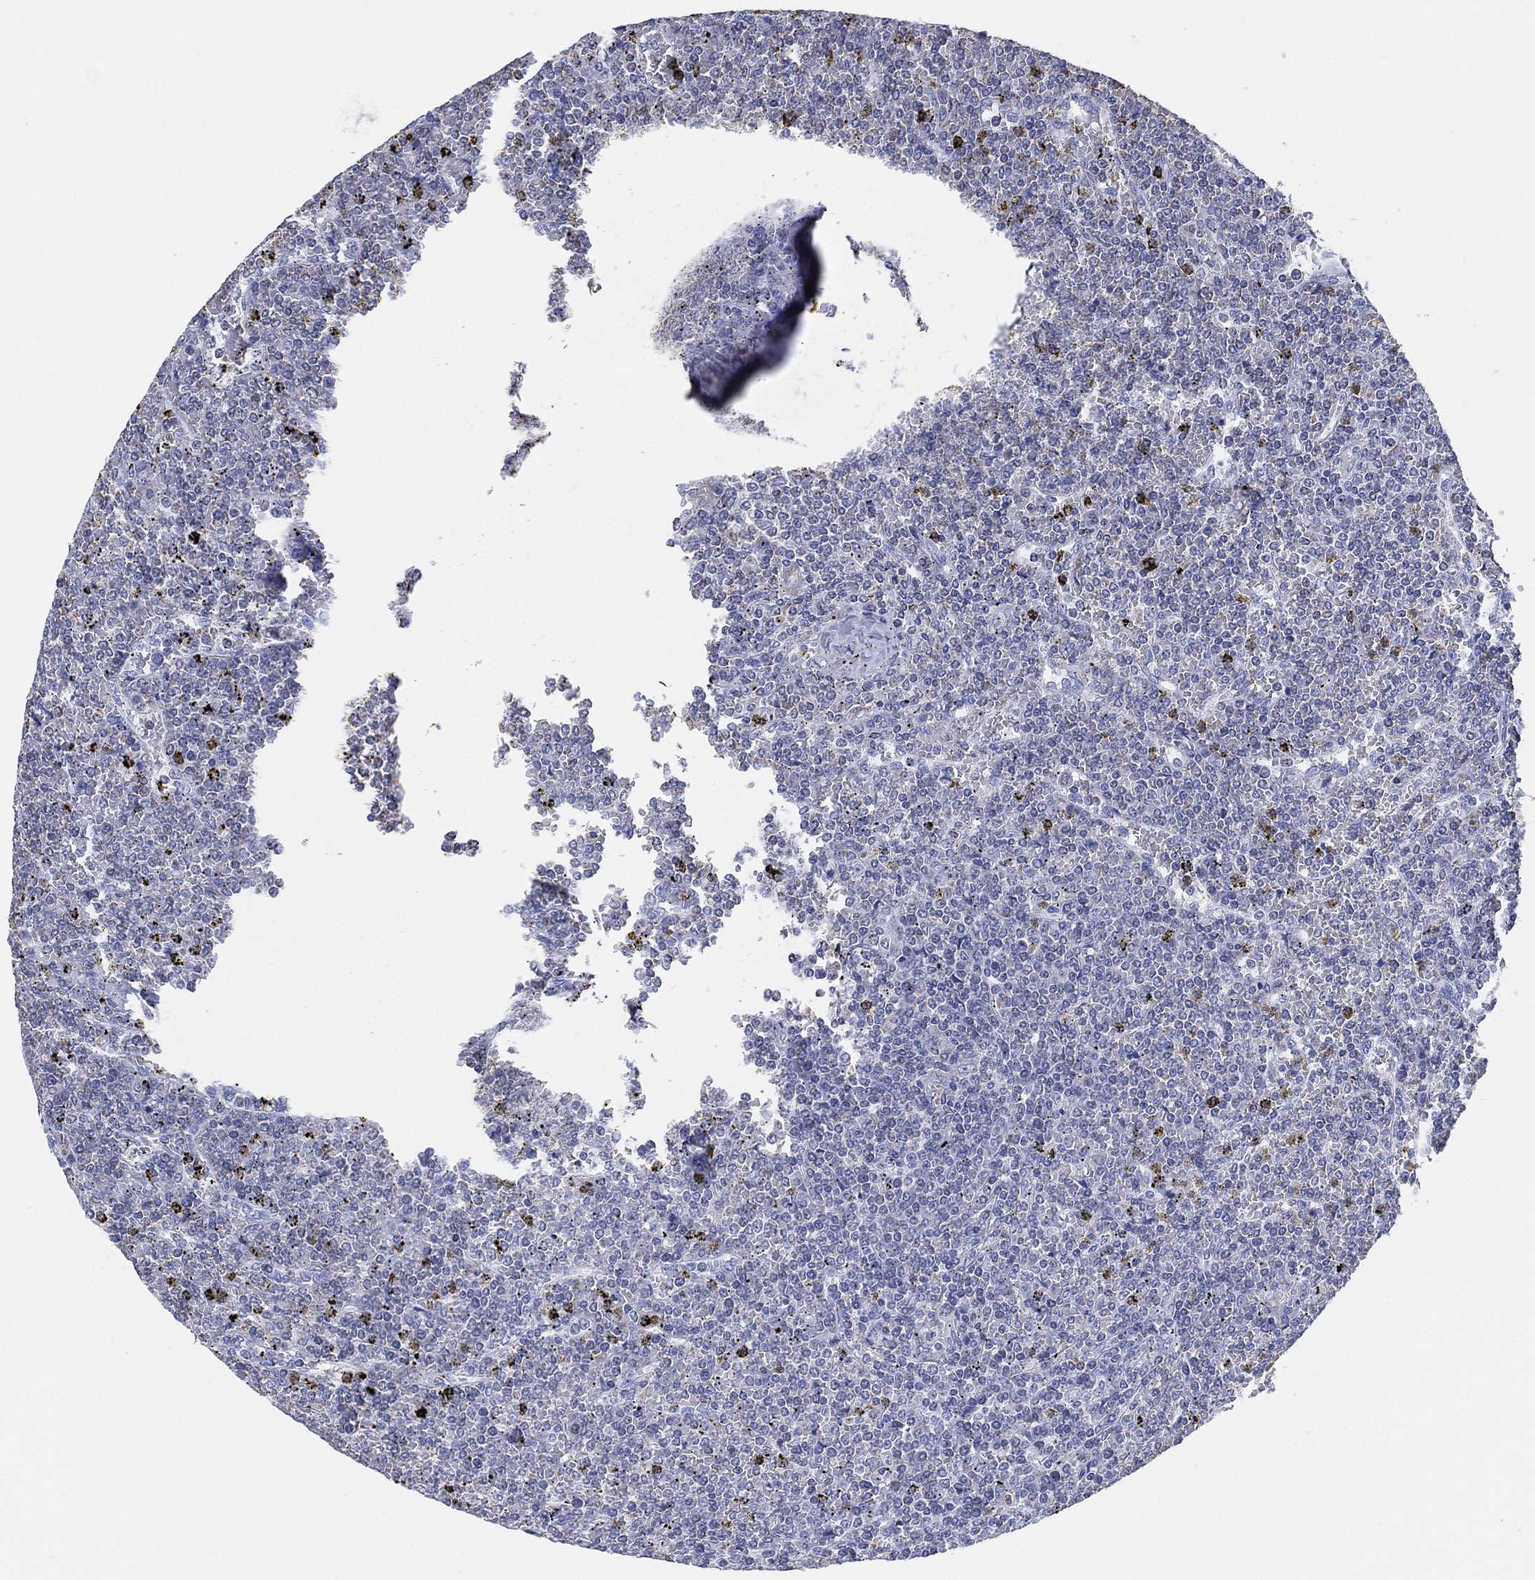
{"staining": {"intensity": "negative", "quantity": "none", "location": "none"}, "tissue": "lymphoma", "cell_type": "Tumor cells", "image_type": "cancer", "snomed": [{"axis": "morphology", "description": "Malignant lymphoma, non-Hodgkin's type, Low grade"}, {"axis": "topography", "description": "Spleen"}], "caption": "Immunohistochemistry histopathology image of neoplastic tissue: human low-grade malignant lymphoma, non-Hodgkin's type stained with DAB (3,3'-diaminobenzidine) displays no significant protein staining in tumor cells.", "gene": "CFTR", "patient": {"sex": "female", "age": 19}}